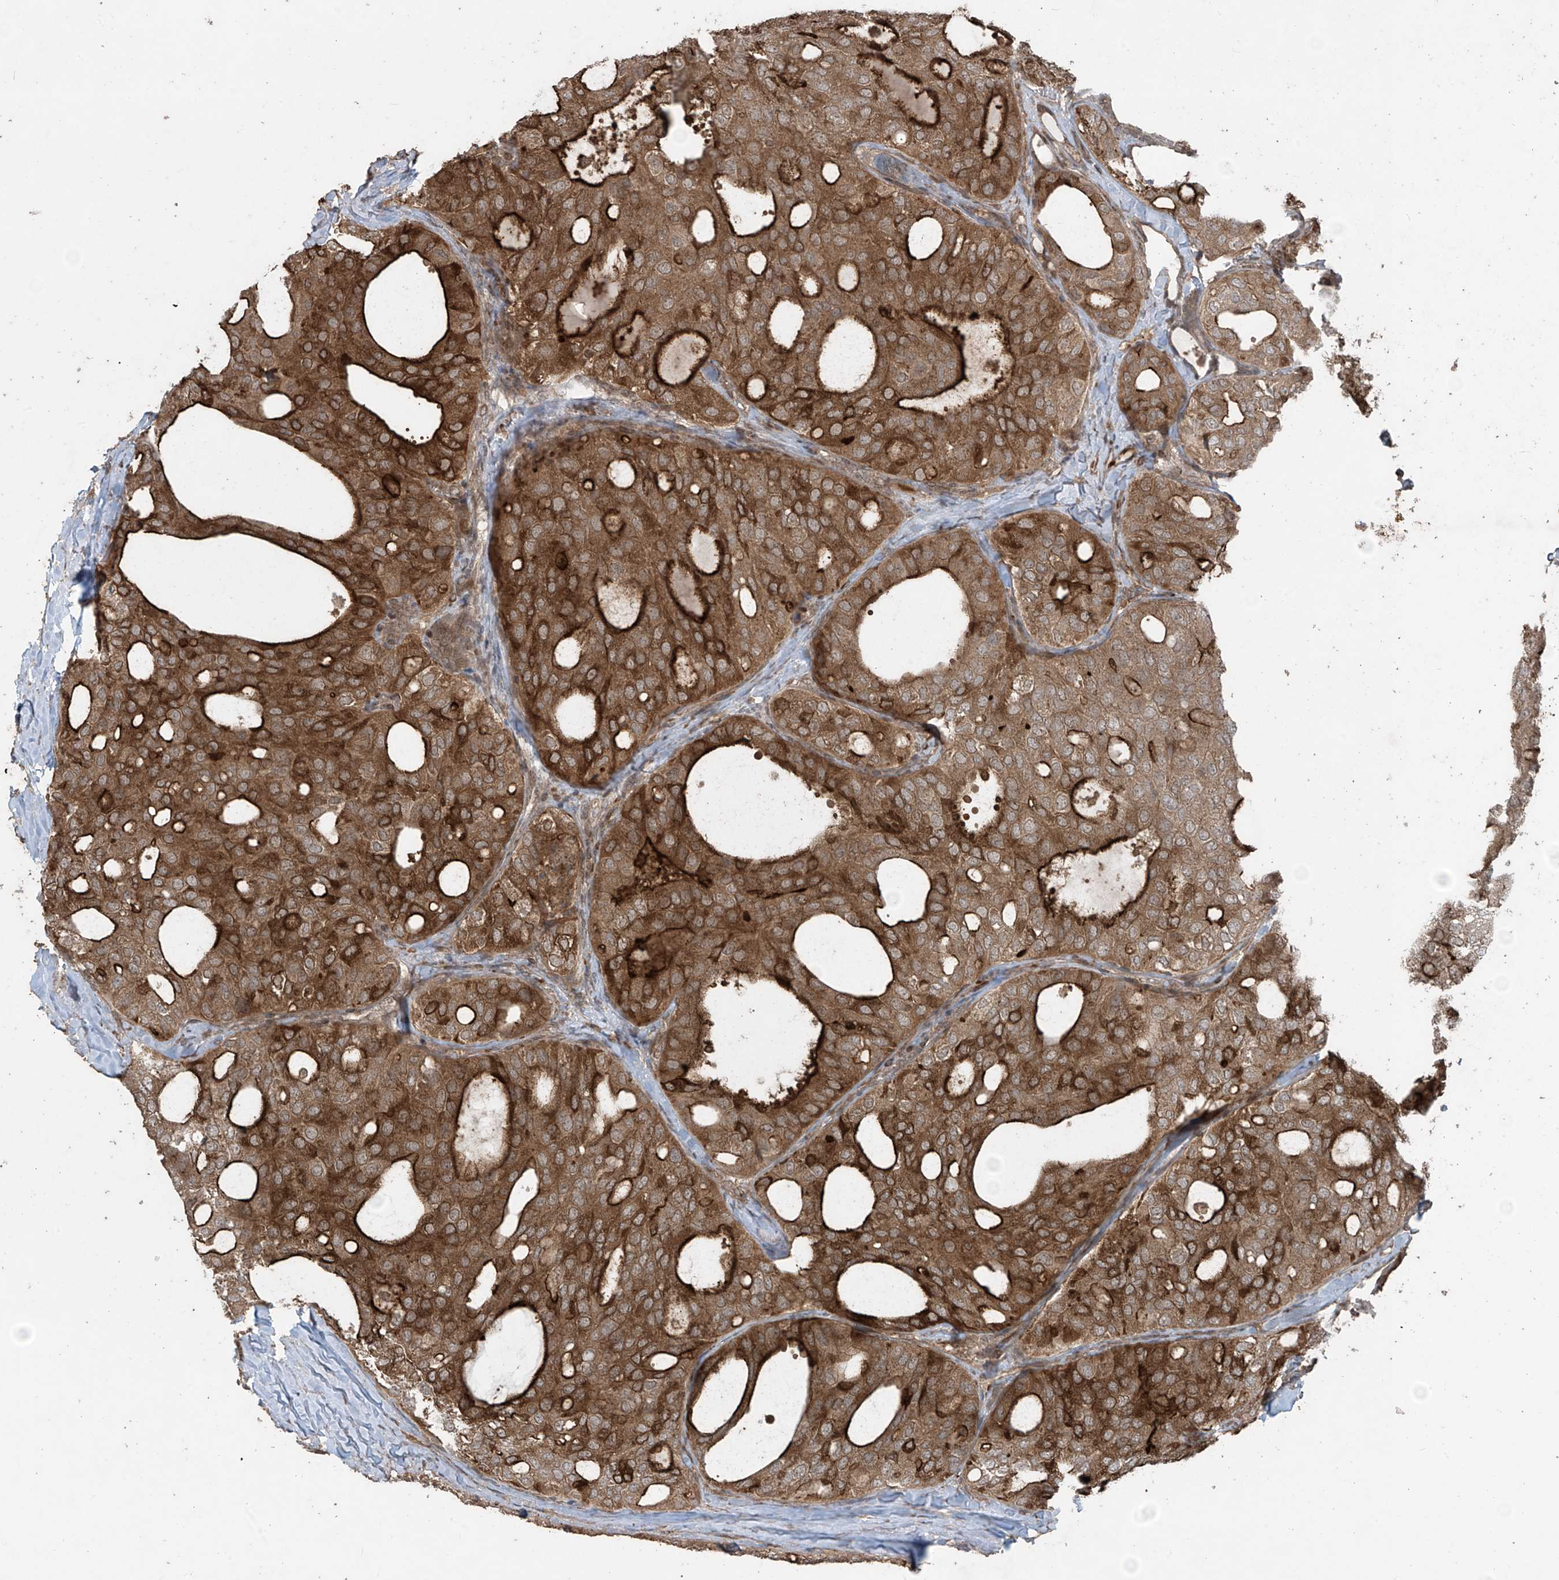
{"staining": {"intensity": "strong", "quantity": ">75%", "location": "cytoplasmic/membranous"}, "tissue": "thyroid cancer", "cell_type": "Tumor cells", "image_type": "cancer", "snomed": [{"axis": "morphology", "description": "Follicular adenoma carcinoma, NOS"}, {"axis": "topography", "description": "Thyroid gland"}], "caption": "Follicular adenoma carcinoma (thyroid) tissue demonstrates strong cytoplasmic/membranous staining in approximately >75% of tumor cells, visualized by immunohistochemistry. The protein of interest is stained brown, and the nuclei are stained in blue (DAB (3,3'-diaminobenzidine) IHC with brightfield microscopy, high magnification).", "gene": "PGPEP1", "patient": {"sex": "male", "age": 75}}